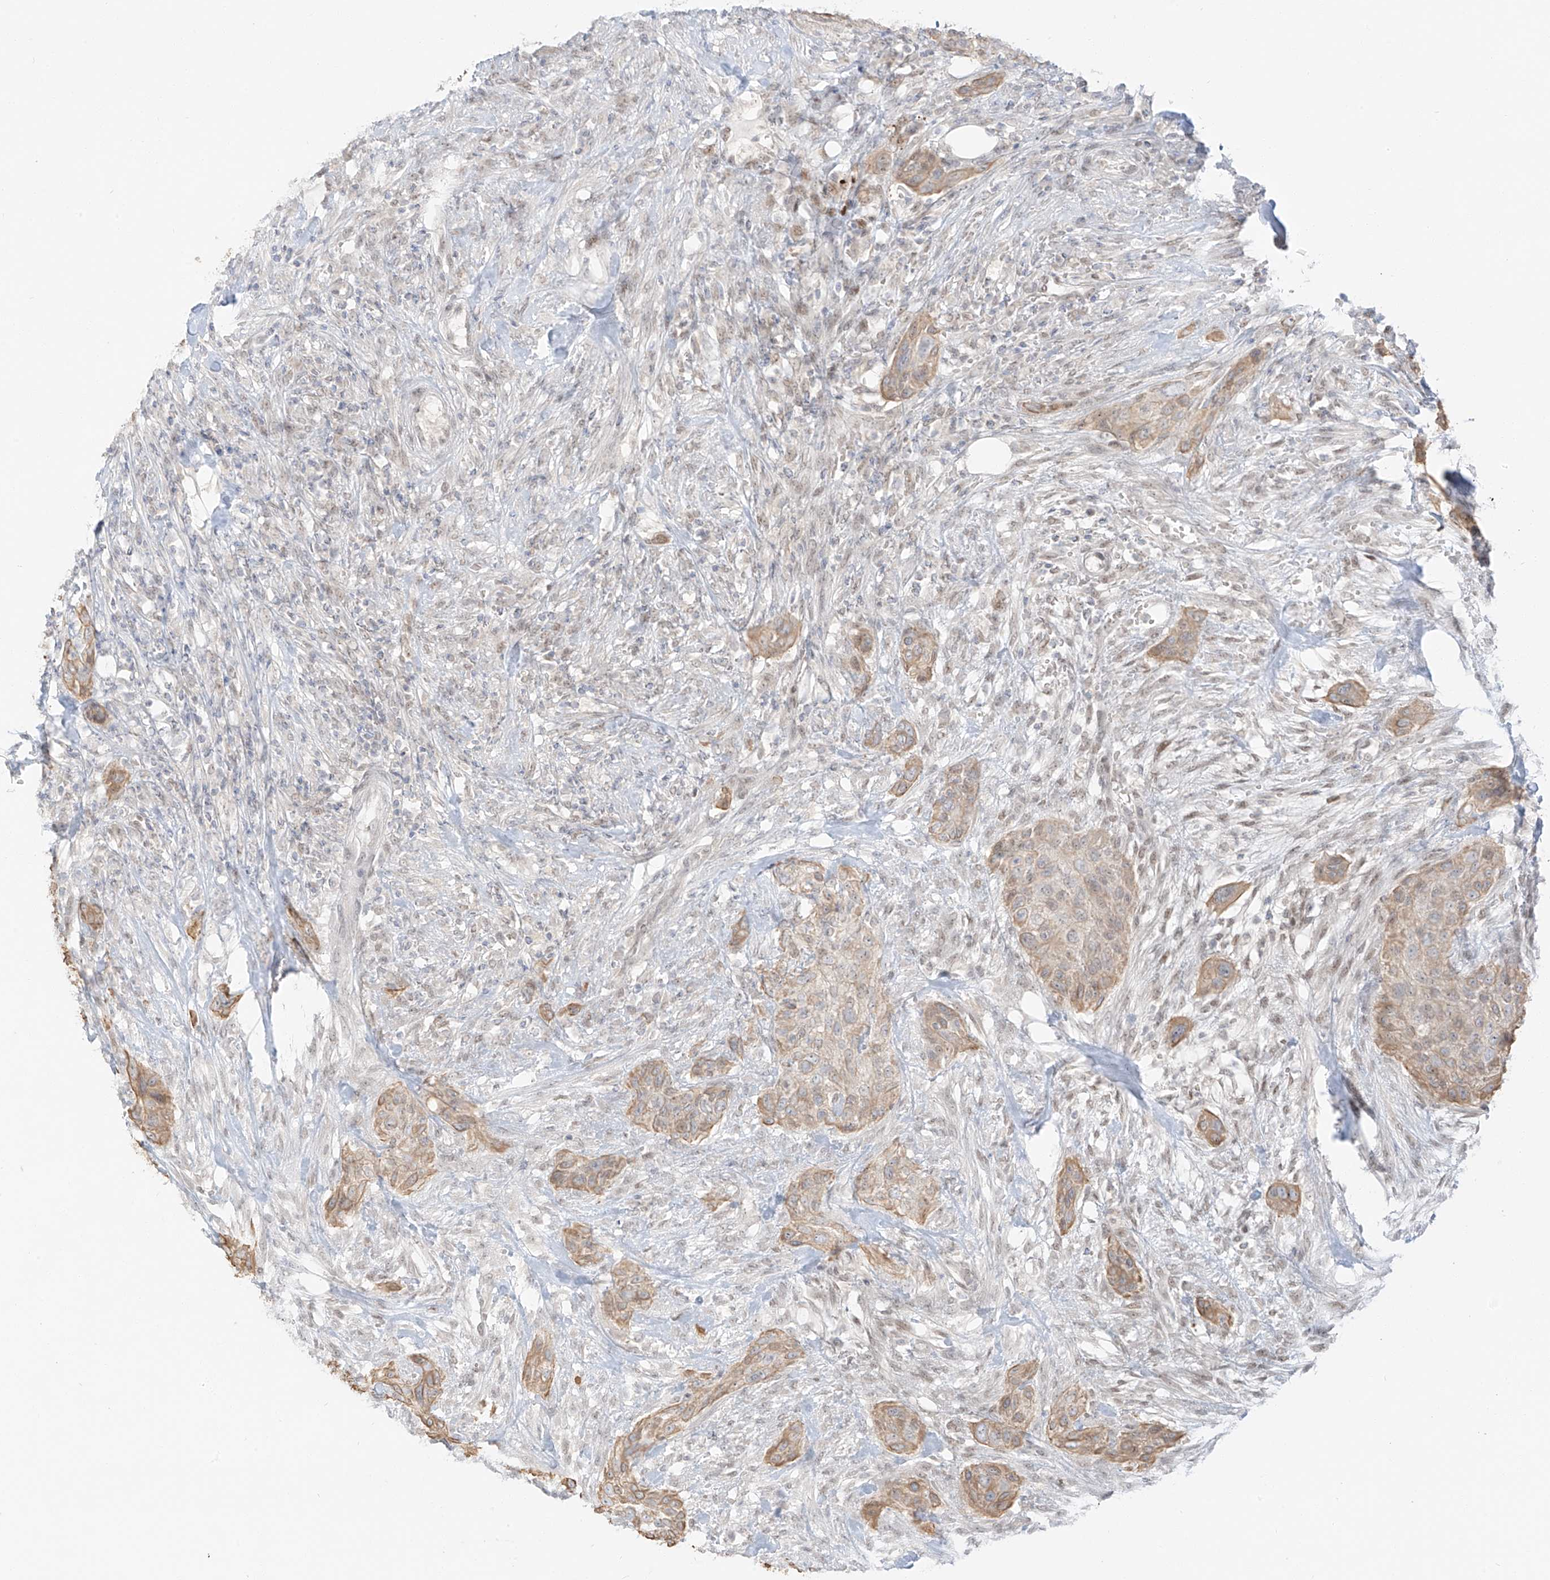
{"staining": {"intensity": "weak", "quantity": ">75%", "location": "cytoplasmic/membranous"}, "tissue": "urothelial cancer", "cell_type": "Tumor cells", "image_type": "cancer", "snomed": [{"axis": "morphology", "description": "Urothelial carcinoma, High grade"}, {"axis": "topography", "description": "Urinary bladder"}], "caption": "A photomicrograph showing weak cytoplasmic/membranous positivity in approximately >75% of tumor cells in urothelial cancer, as visualized by brown immunohistochemical staining.", "gene": "ZNF774", "patient": {"sex": "male", "age": 35}}